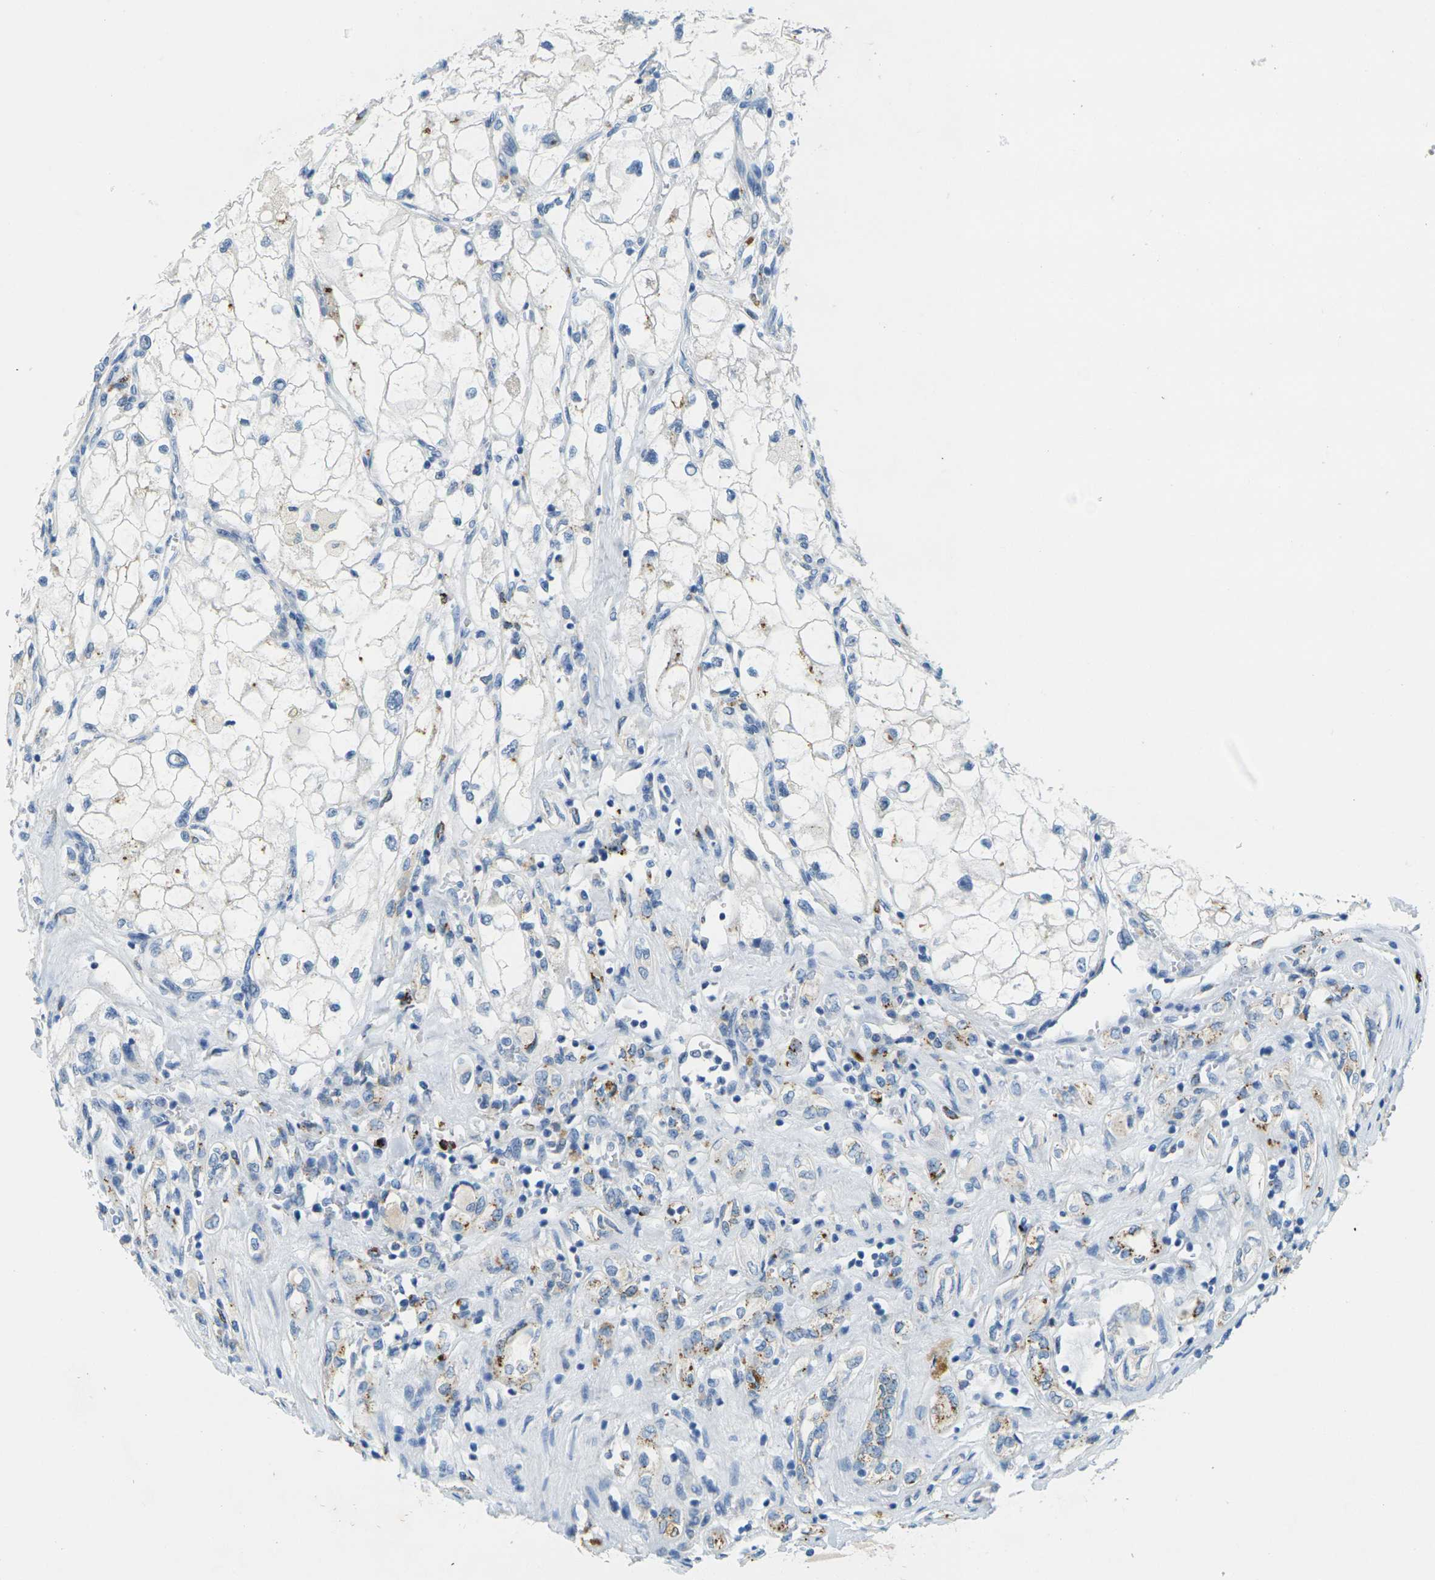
{"staining": {"intensity": "negative", "quantity": "none", "location": "none"}, "tissue": "renal cancer", "cell_type": "Tumor cells", "image_type": "cancer", "snomed": [{"axis": "morphology", "description": "Adenocarcinoma, NOS"}, {"axis": "topography", "description": "Kidney"}], "caption": "Immunohistochemical staining of renal cancer exhibits no significant expression in tumor cells.", "gene": "CYP2C8", "patient": {"sex": "female", "age": 70}}